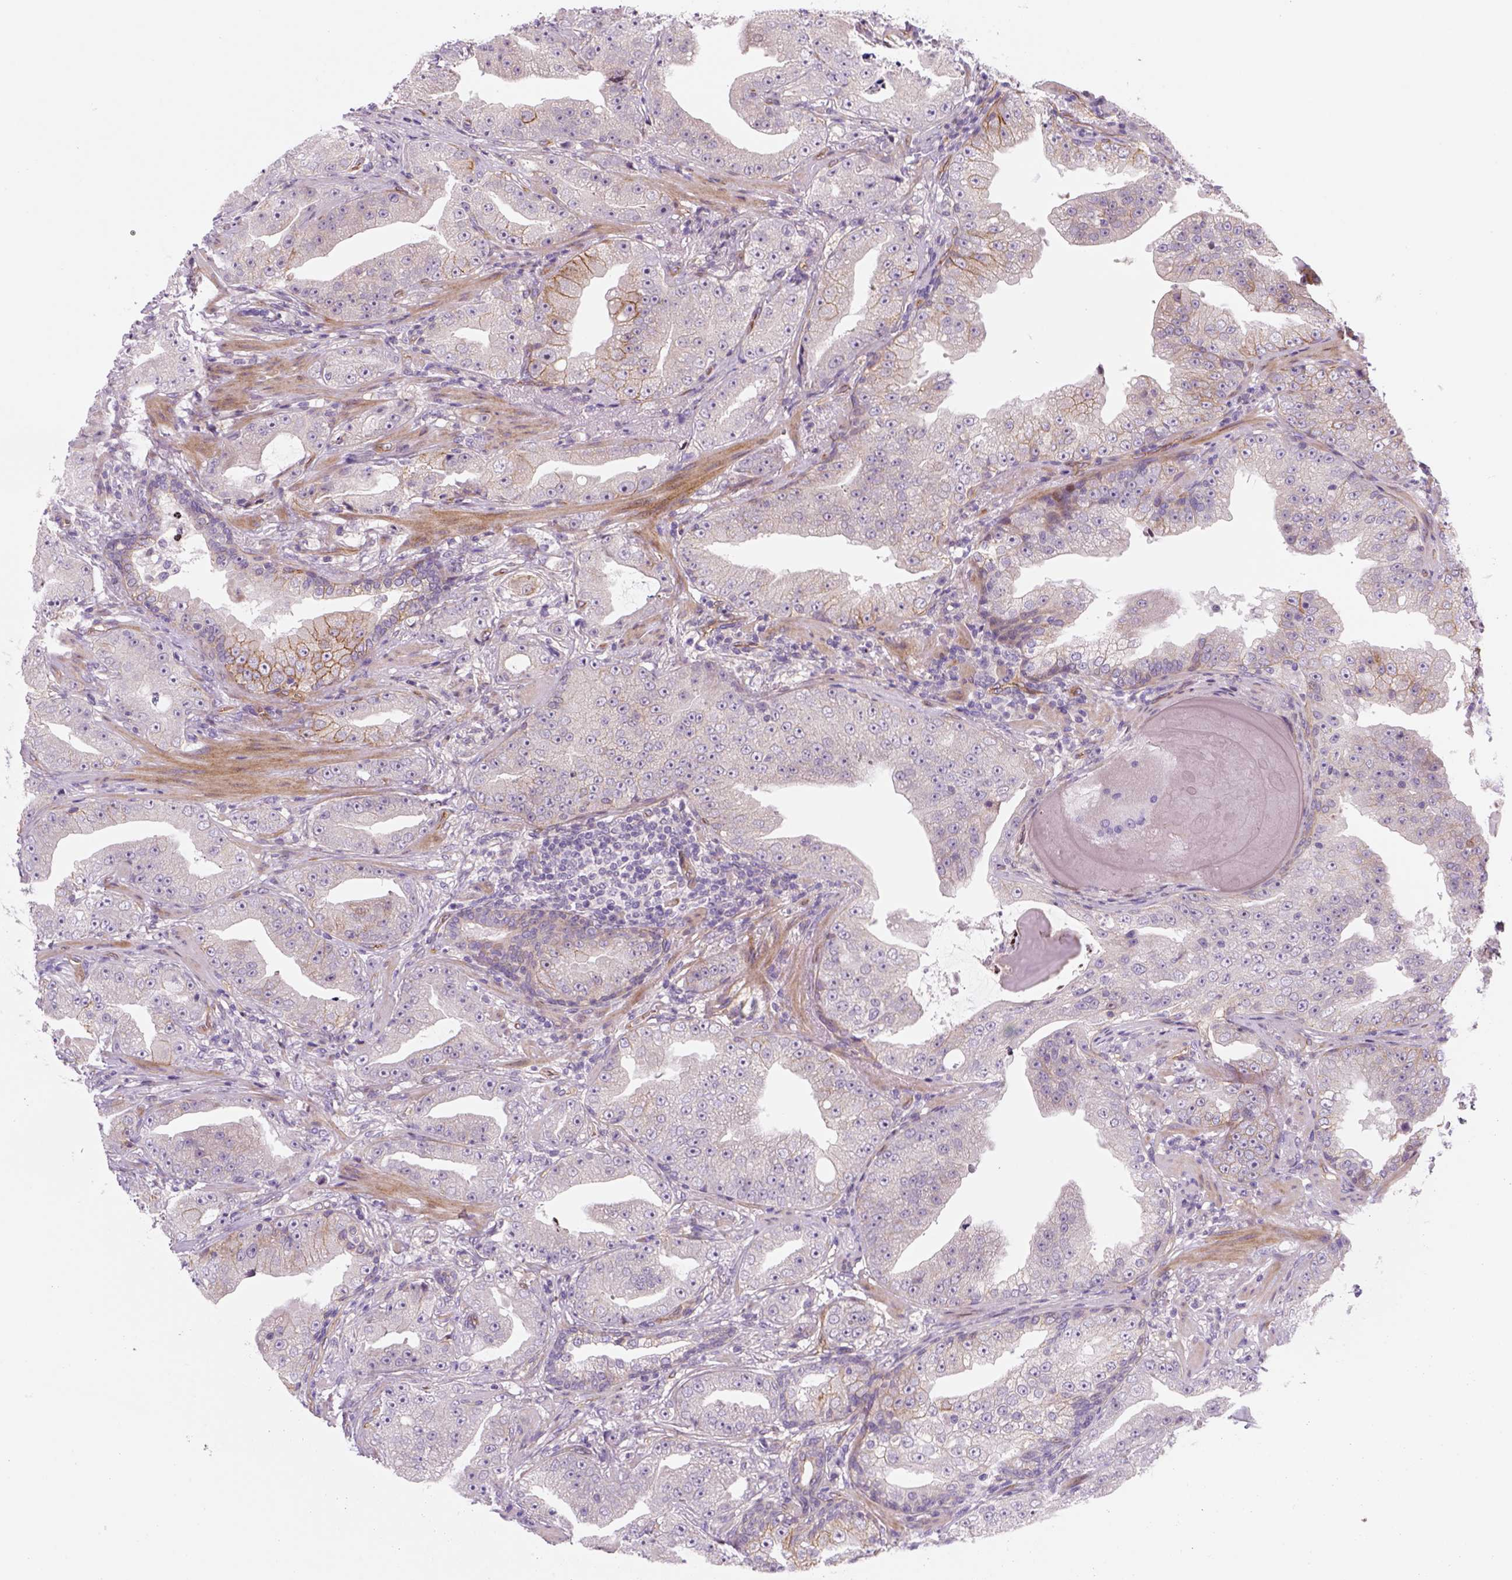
{"staining": {"intensity": "negative", "quantity": "none", "location": "none"}, "tissue": "prostate cancer", "cell_type": "Tumor cells", "image_type": "cancer", "snomed": [{"axis": "morphology", "description": "Adenocarcinoma, Low grade"}, {"axis": "topography", "description": "Prostate"}], "caption": "DAB immunohistochemical staining of prostate cancer displays no significant expression in tumor cells. (DAB (3,3'-diaminobenzidine) immunohistochemistry (IHC) with hematoxylin counter stain).", "gene": "VSTM5", "patient": {"sex": "male", "age": 62}}